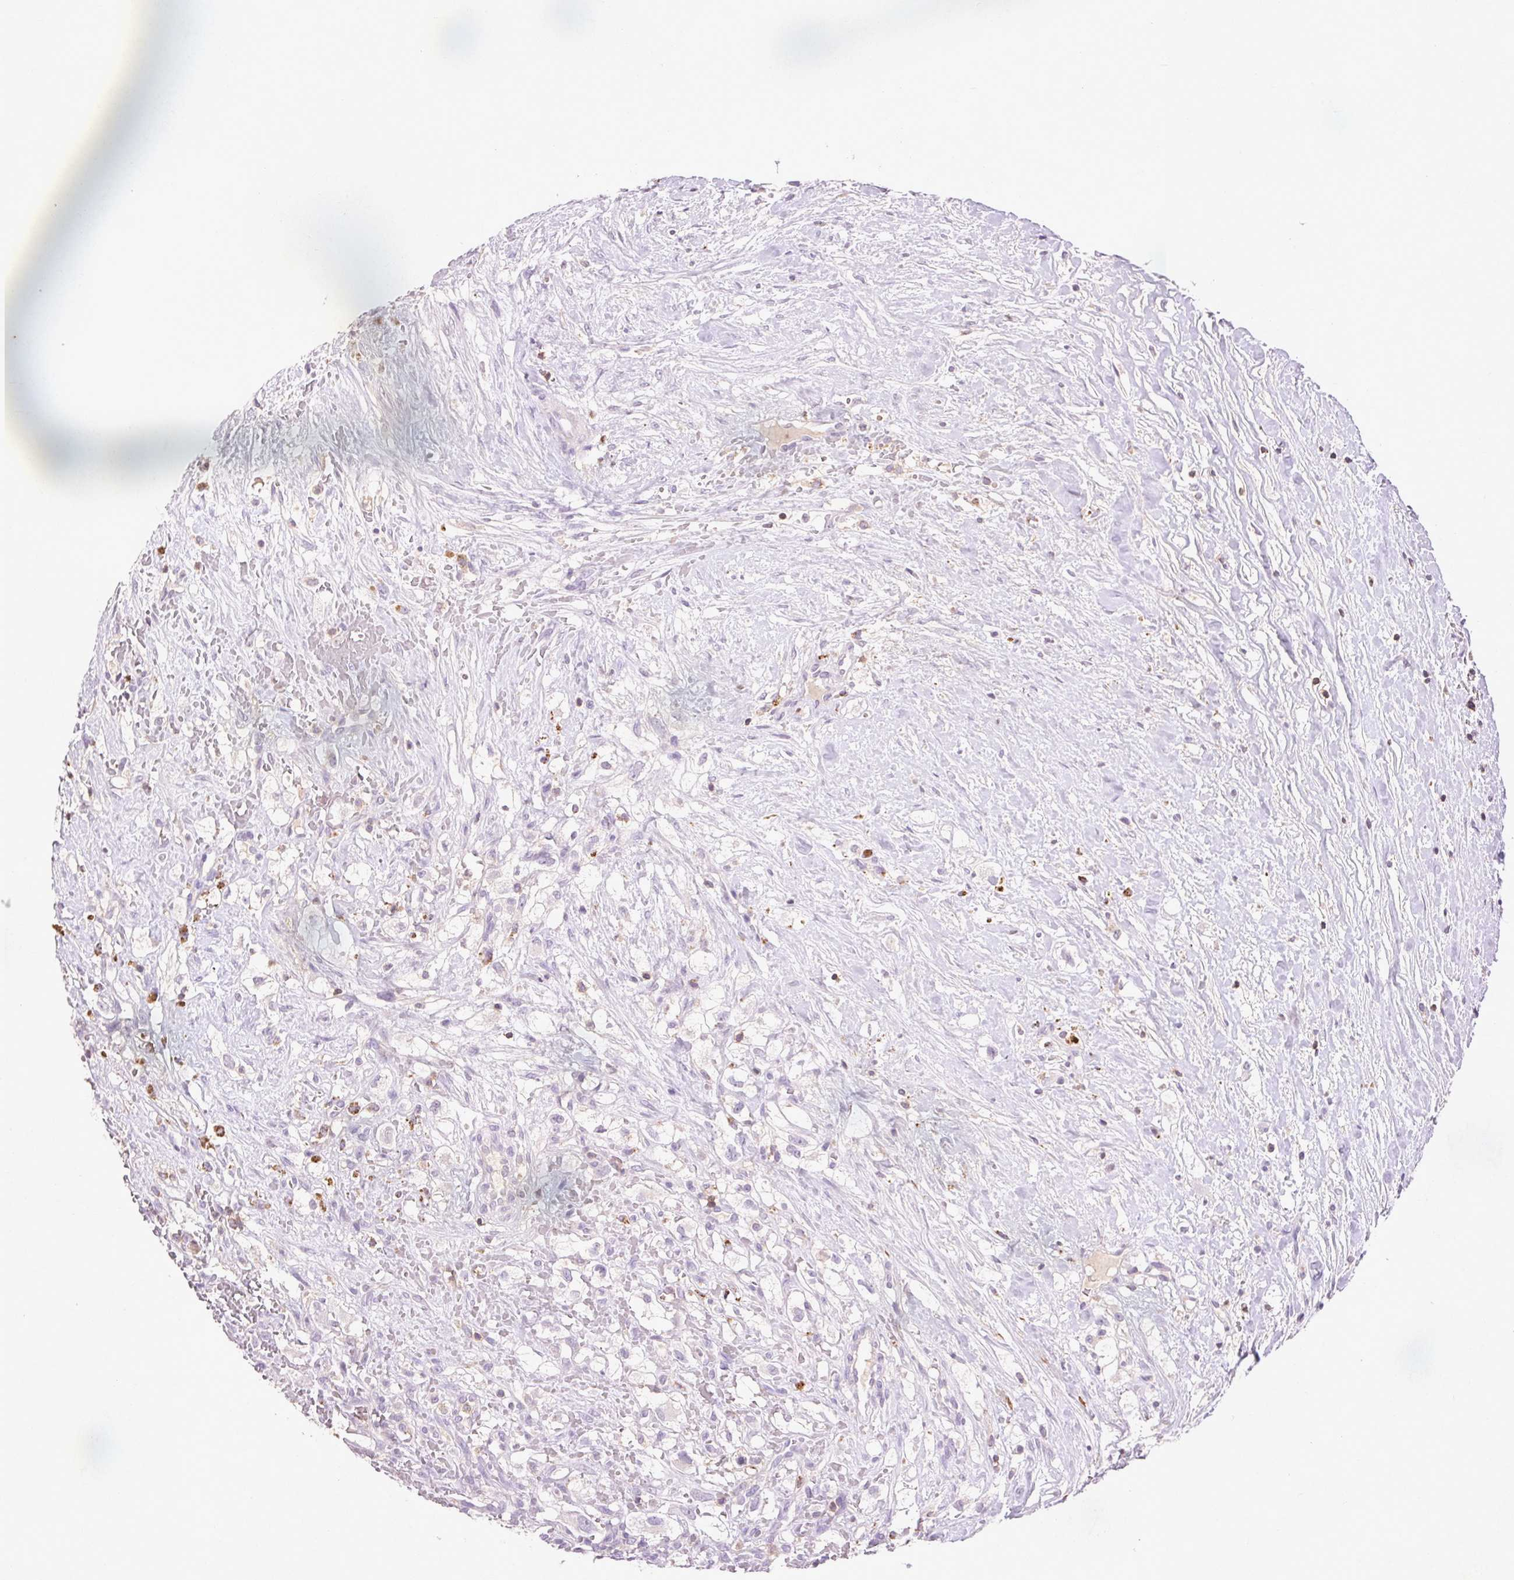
{"staining": {"intensity": "negative", "quantity": "none", "location": "none"}, "tissue": "renal cancer", "cell_type": "Tumor cells", "image_type": "cancer", "snomed": [{"axis": "morphology", "description": "Adenocarcinoma, NOS"}, {"axis": "topography", "description": "Kidney"}], "caption": "Renal cancer (adenocarcinoma) stained for a protein using IHC displays no expression tumor cells.", "gene": "FNDC7", "patient": {"sex": "male", "age": 59}}